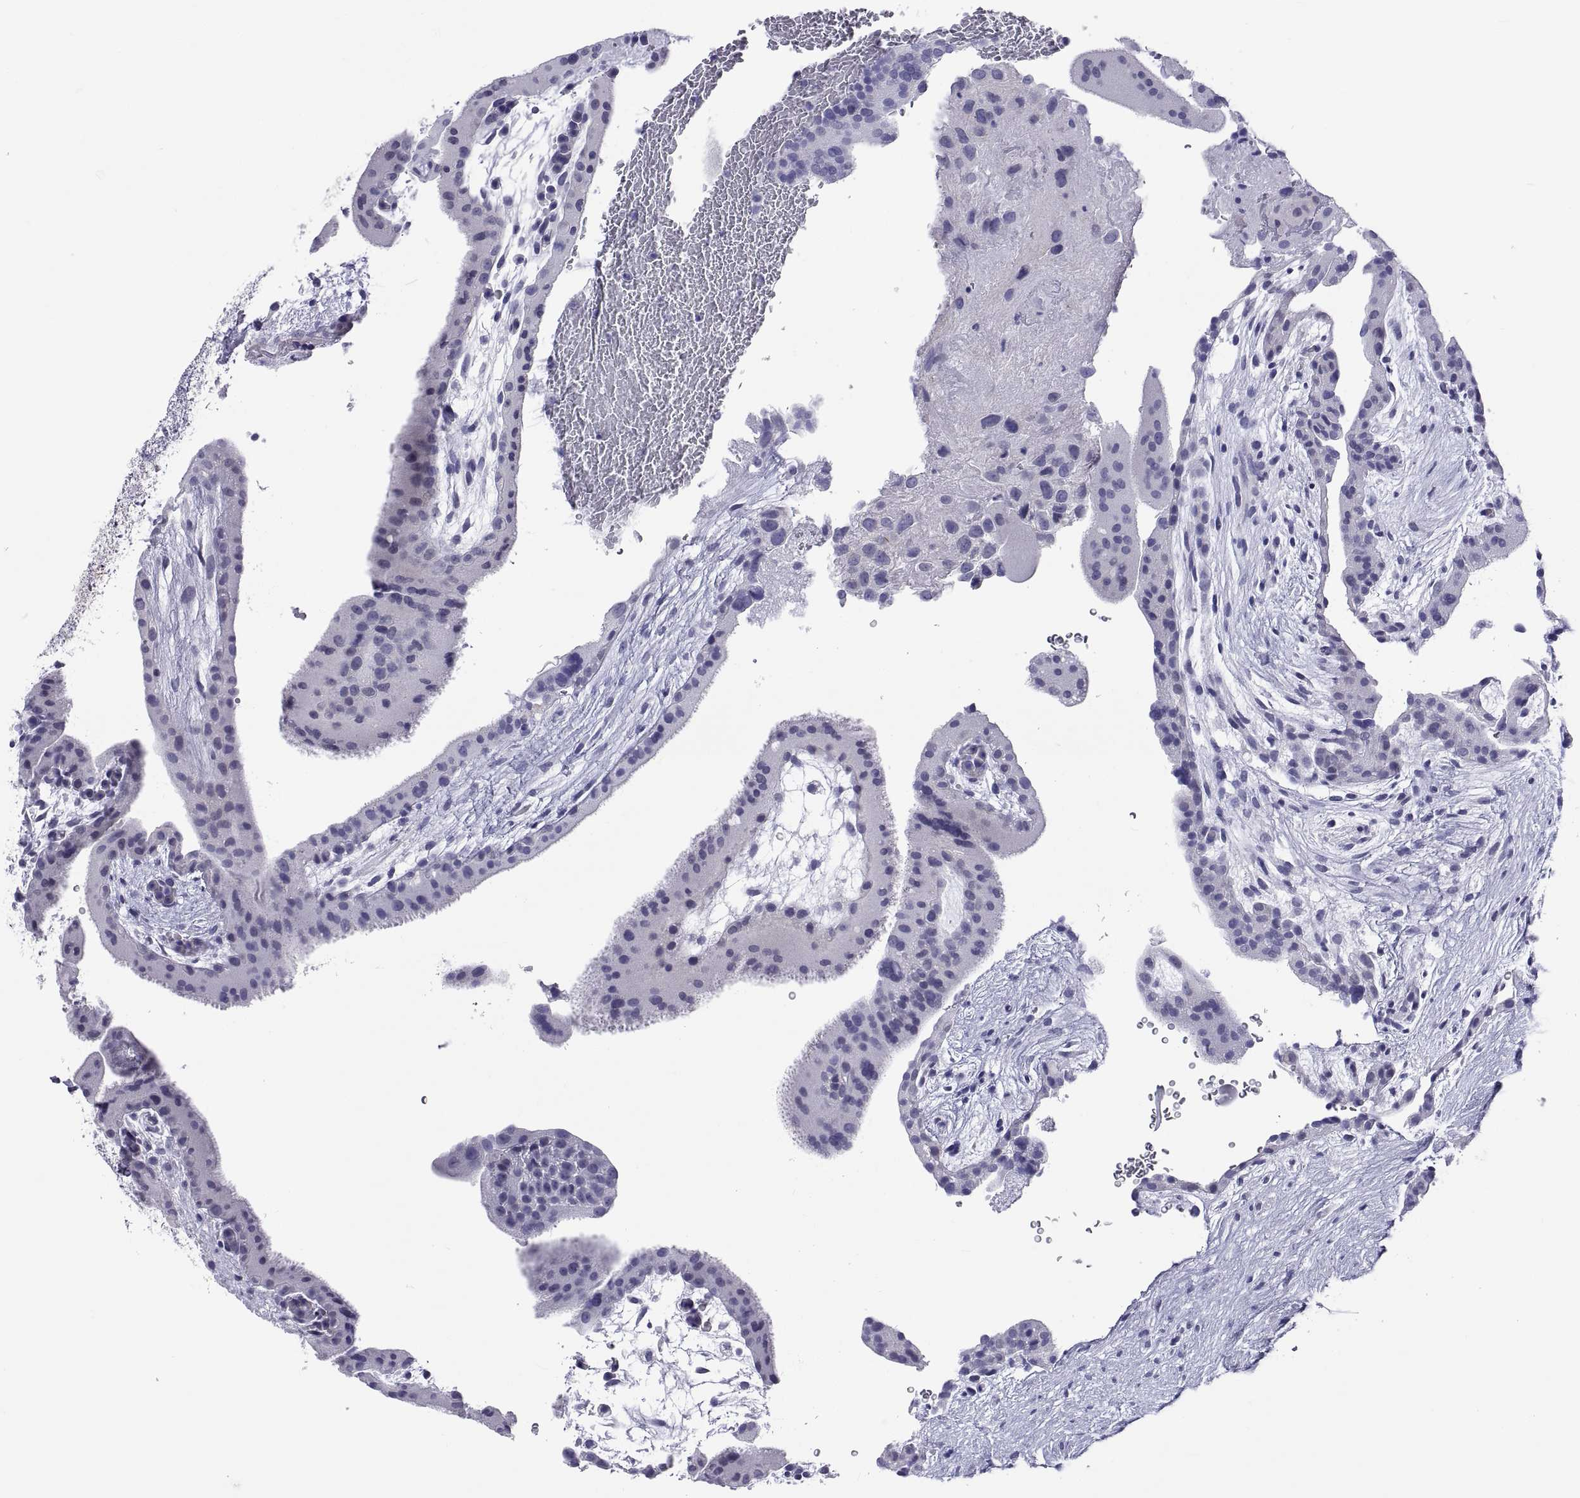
{"staining": {"intensity": "negative", "quantity": "none", "location": "none"}, "tissue": "placenta", "cell_type": "Decidual cells", "image_type": "normal", "snomed": [{"axis": "morphology", "description": "Normal tissue, NOS"}, {"axis": "topography", "description": "Placenta"}], "caption": "IHC photomicrograph of unremarkable human placenta stained for a protein (brown), which reveals no positivity in decidual cells.", "gene": "QRICH2", "patient": {"sex": "female", "age": 19}}